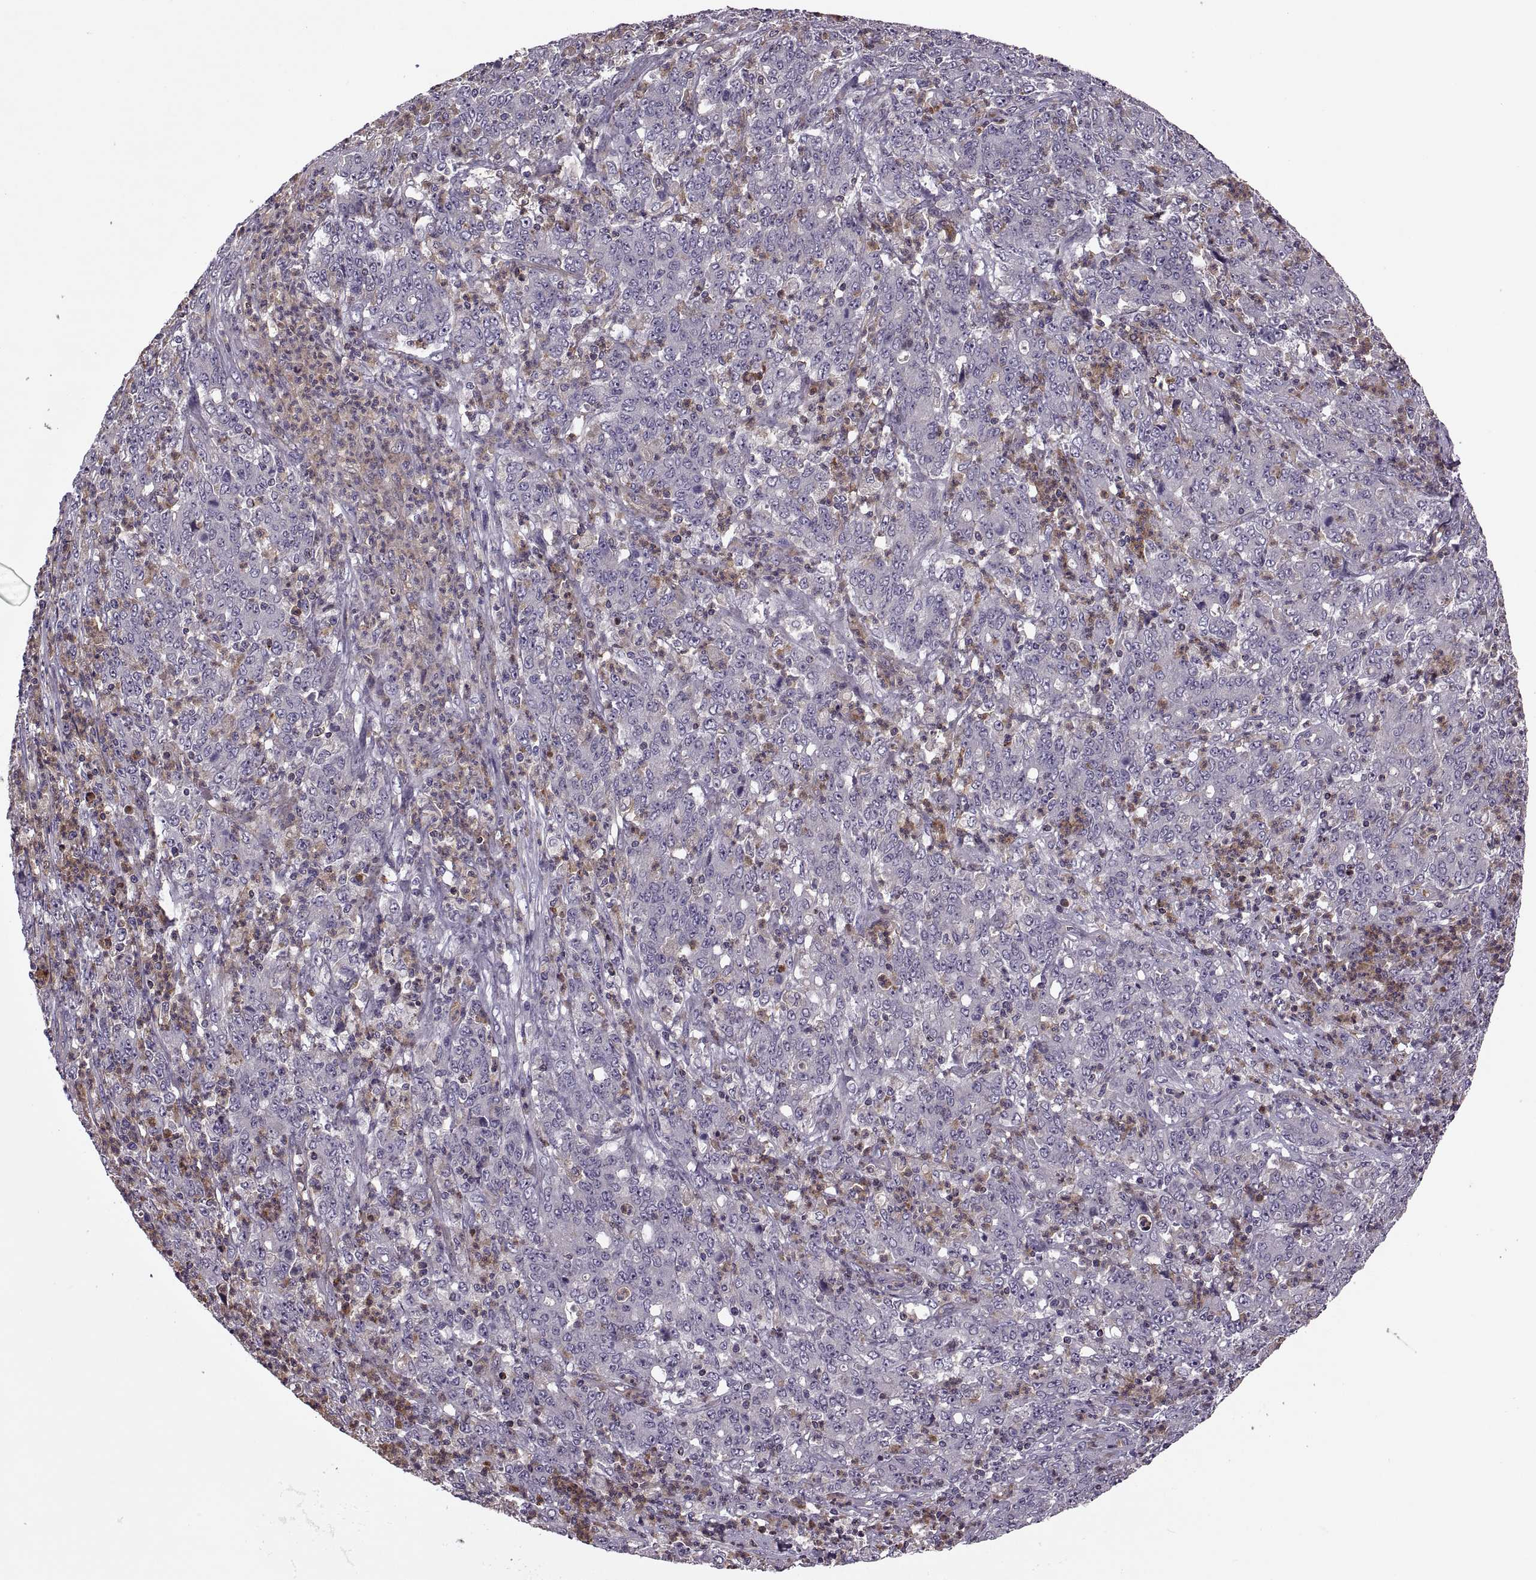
{"staining": {"intensity": "moderate", "quantity": "<25%", "location": "cytoplasmic/membranous"}, "tissue": "stomach cancer", "cell_type": "Tumor cells", "image_type": "cancer", "snomed": [{"axis": "morphology", "description": "Adenocarcinoma, NOS"}, {"axis": "topography", "description": "Stomach, lower"}], "caption": "Human stomach adenocarcinoma stained for a protein (brown) exhibits moderate cytoplasmic/membranous positive positivity in about <25% of tumor cells.", "gene": "SLC2A3", "patient": {"sex": "female", "age": 71}}